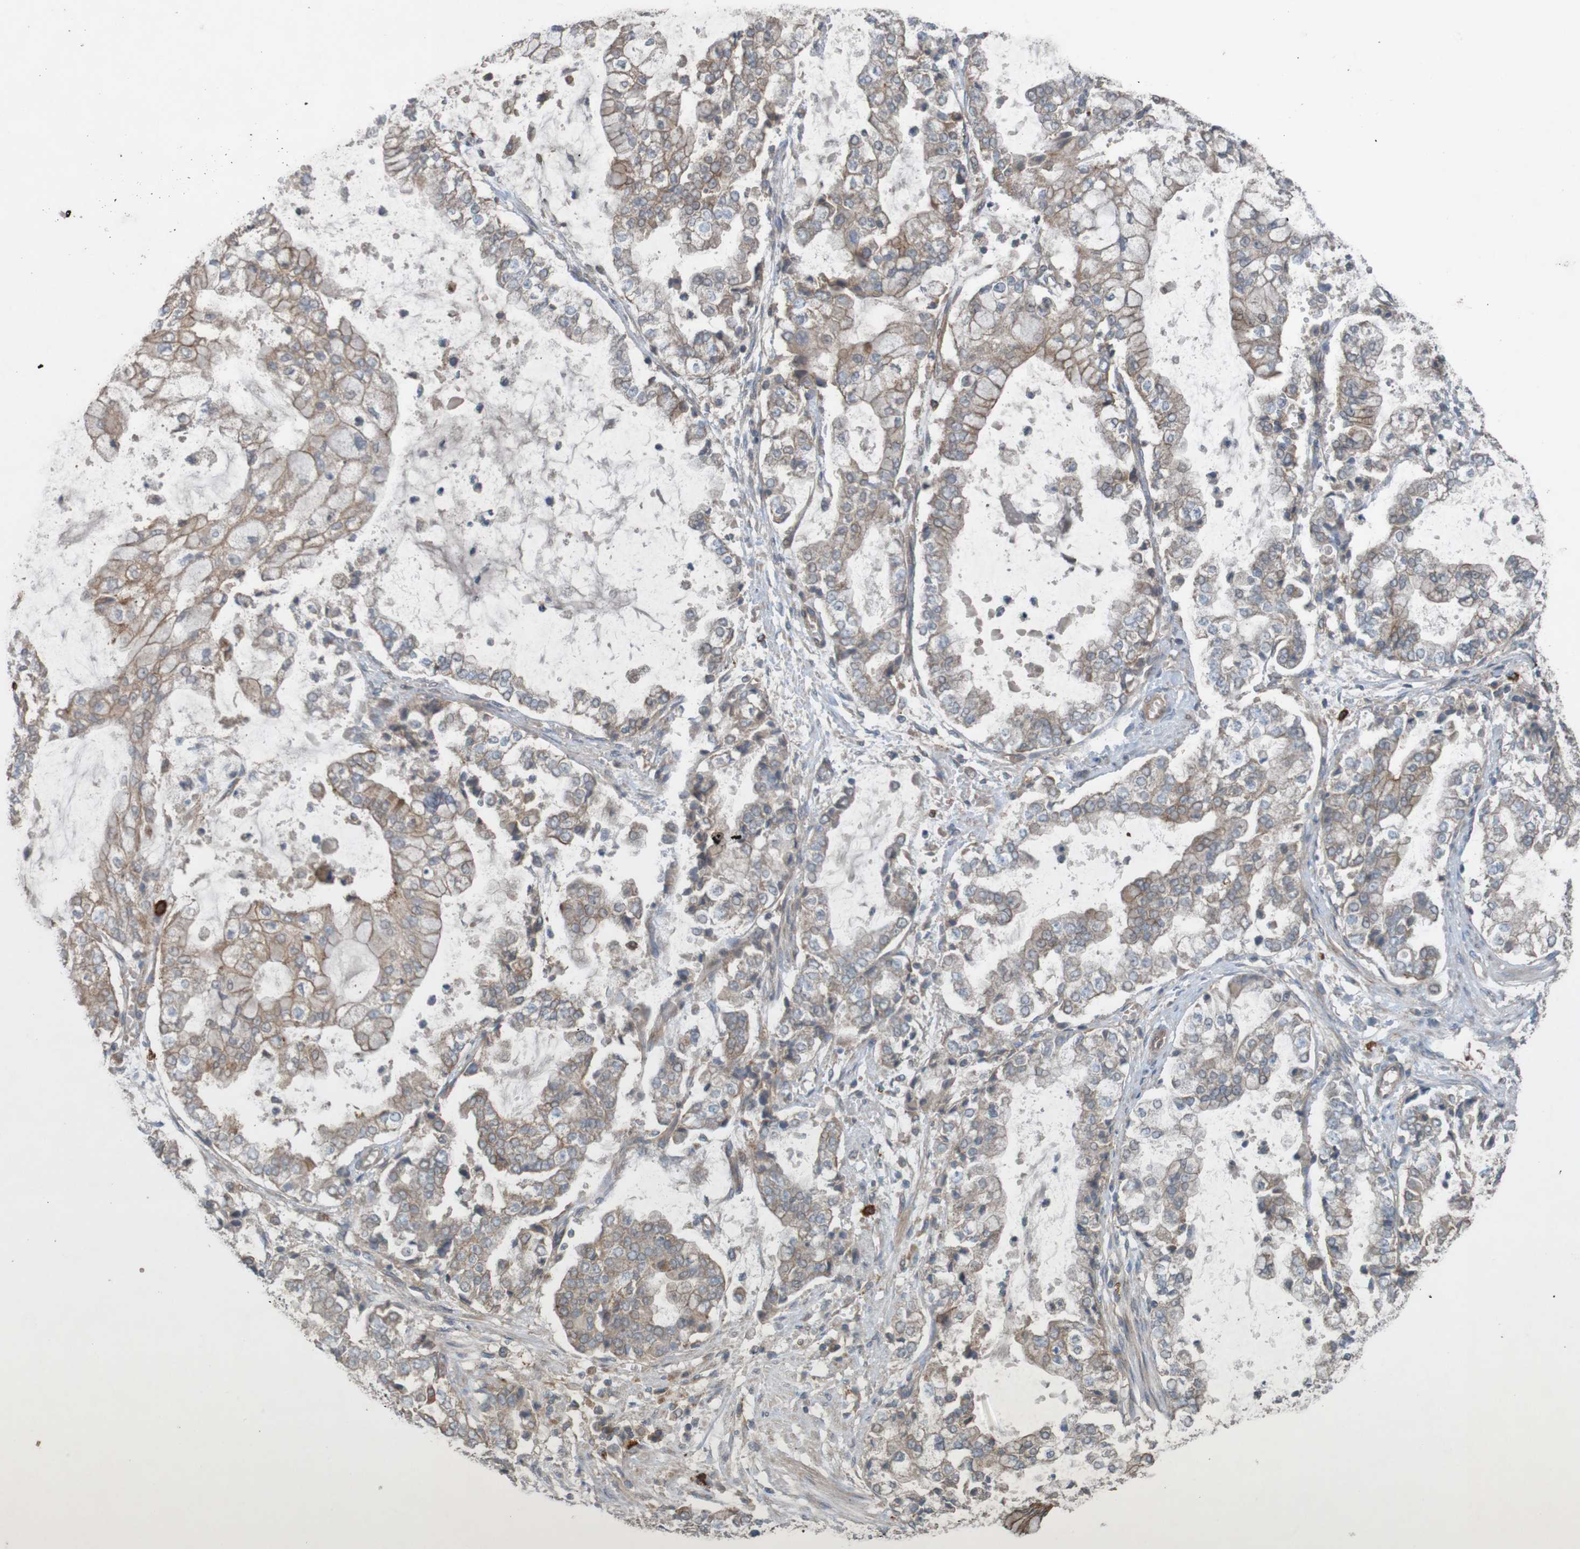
{"staining": {"intensity": "weak", "quantity": ">75%", "location": "cytoplasmic/membranous"}, "tissue": "stomach cancer", "cell_type": "Tumor cells", "image_type": "cancer", "snomed": [{"axis": "morphology", "description": "Adenocarcinoma, NOS"}, {"axis": "topography", "description": "Stomach"}], "caption": "Immunohistochemical staining of human stomach adenocarcinoma exhibits low levels of weak cytoplasmic/membranous protein positivity in approximately >75% of tumor cells. The staining was performed using DAB to visualize the protein expression in brown, while the nuclei were stained in blue with hematoxylin (Magnification: 20x).", "gene": "B3GAT2", "patient": {"sex": "male", "age": 76}}